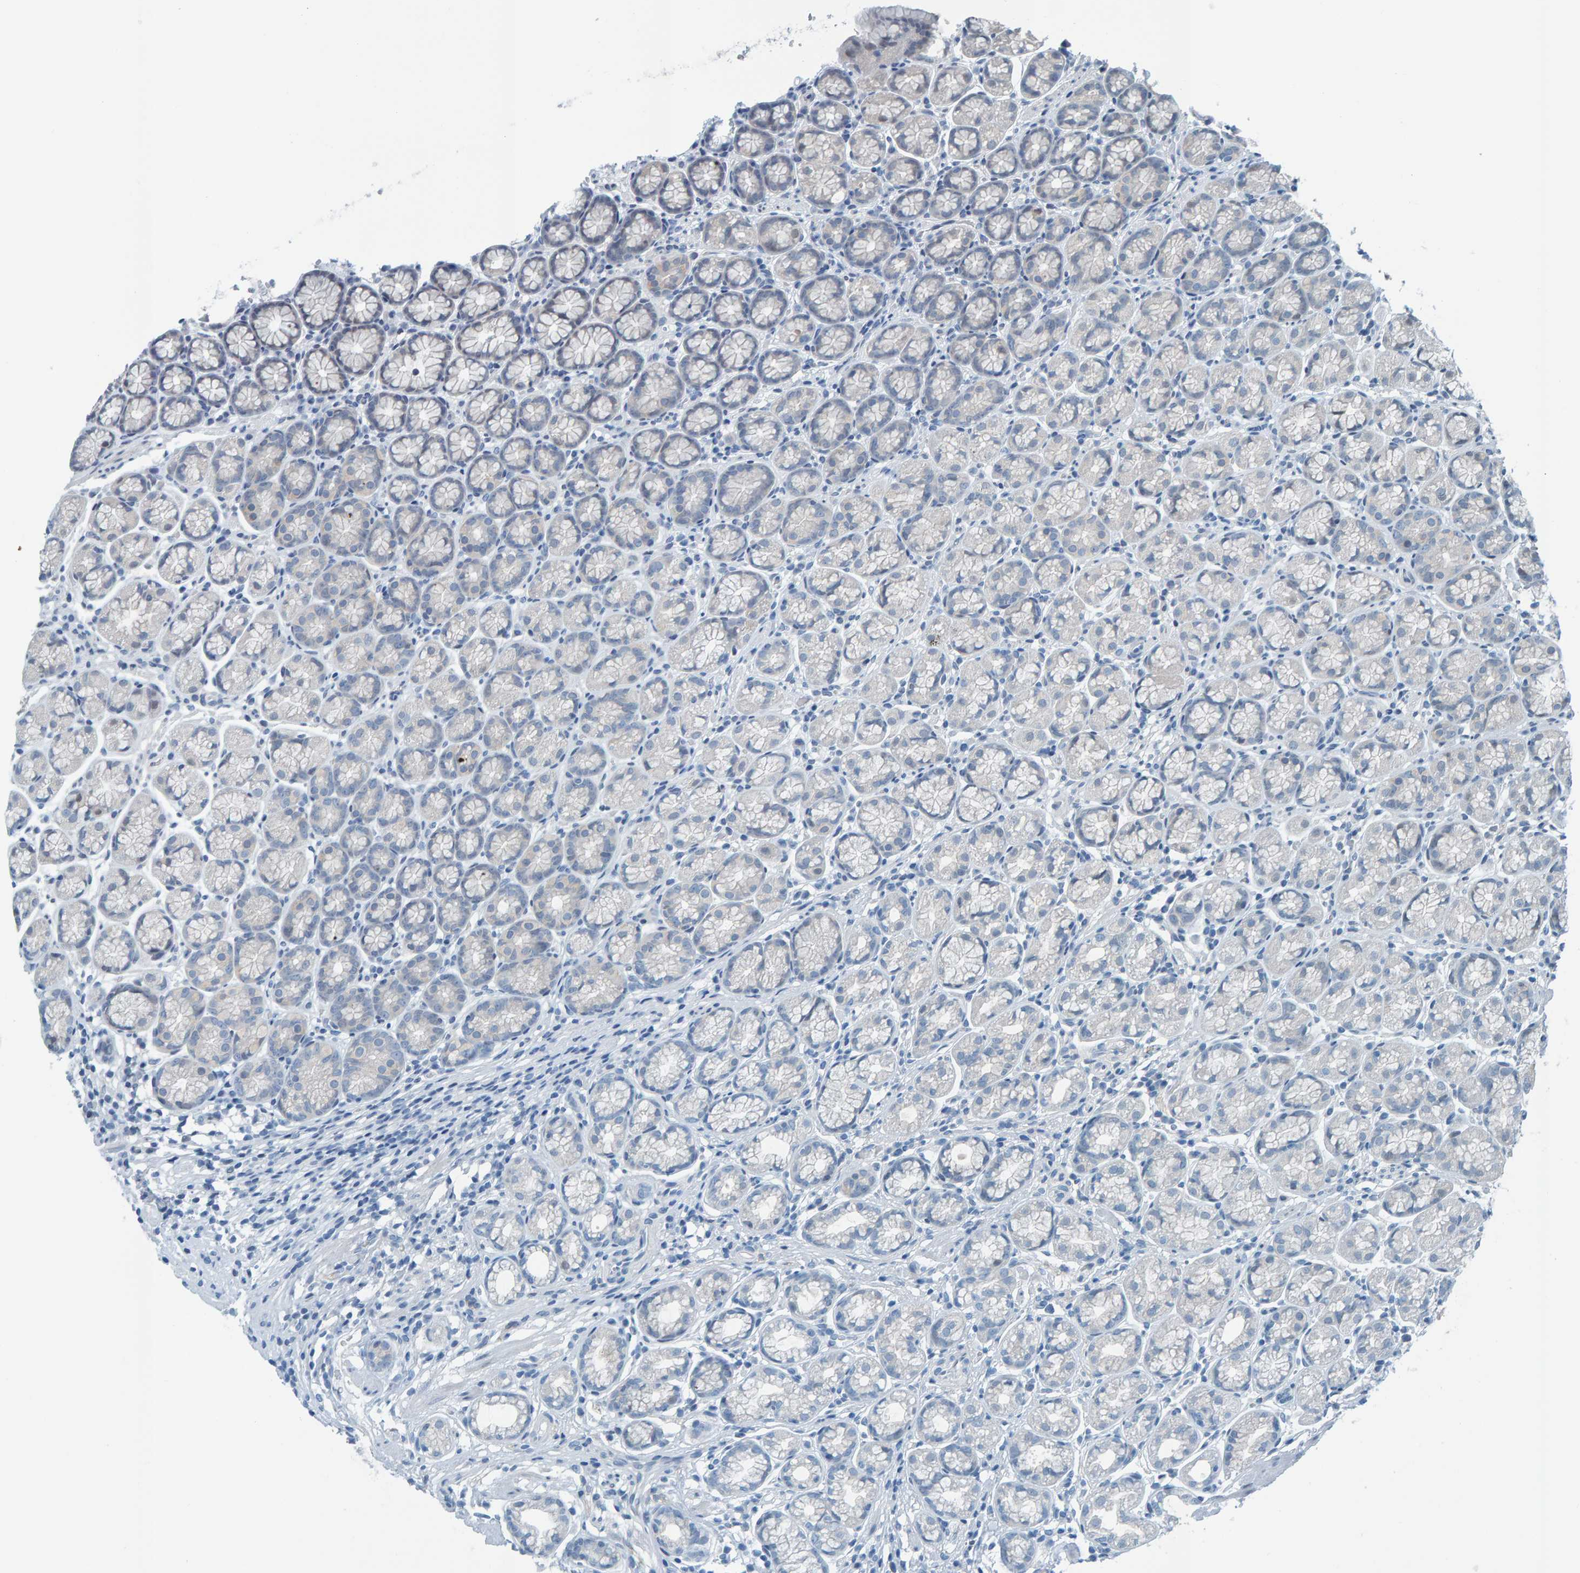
{"staining": {"intensity": "weak", "quantity": "<25%", "location": "nuclear"}, "tissue": "stomach", "cell_type": "Glandular cells", "image_type": "normal", "snomed": [{"axis": "morphology", "description": "Normal tissue, NOS"}, {"axis": "topography", "description": "Stomach"}], "caption": "IHC of normal stomach exhibits no positivity in glandular cells. (DAB immunohistochemistry (IHC) visualized using brightfield microscopy, high magnification).", "gene": "CNP", "patient": {"sex": "male", "age": 42}}